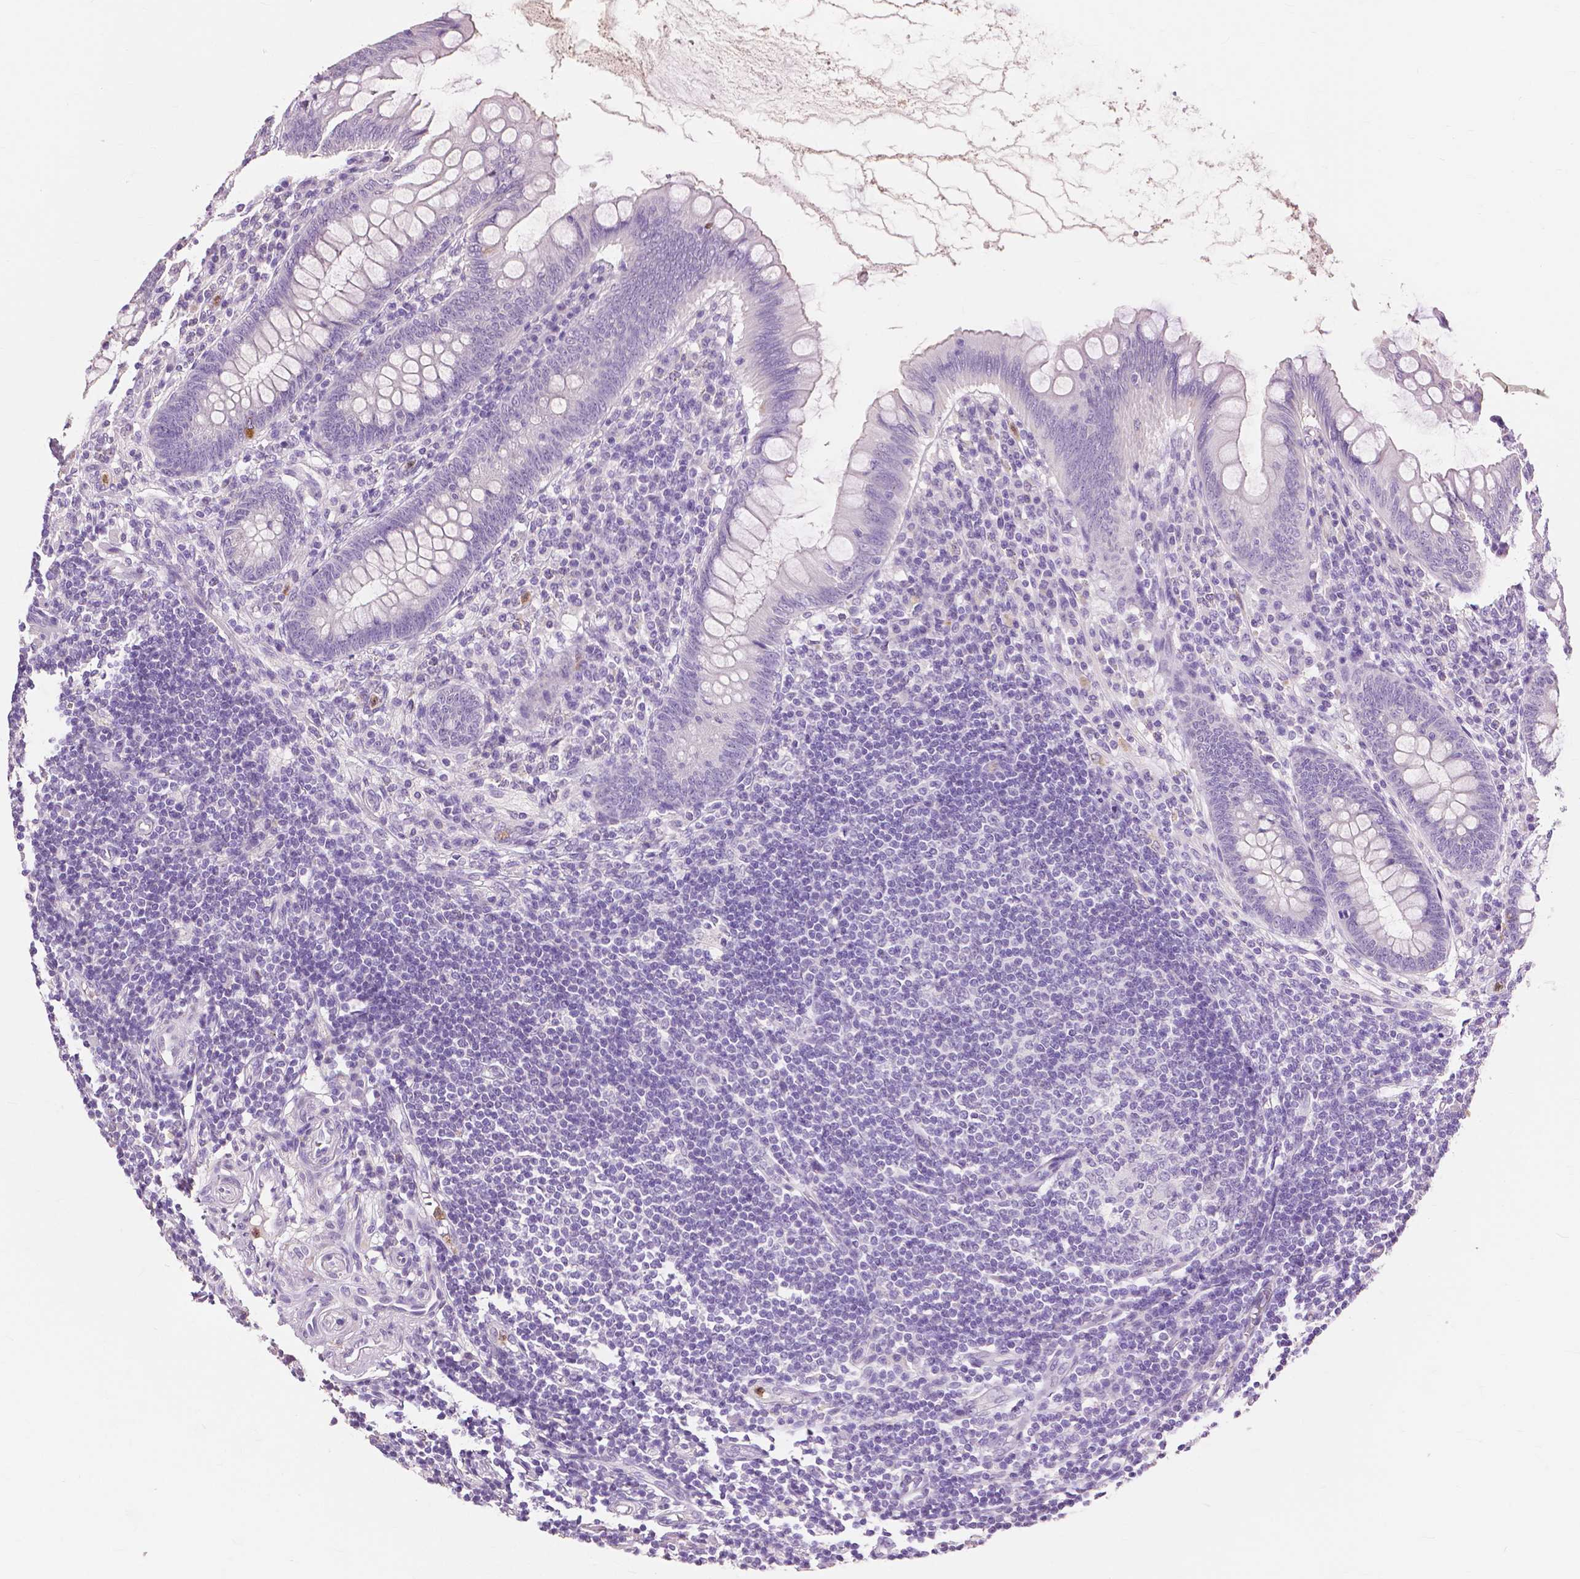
{"staining": {"intensity": "strong", "quantity": "<25%", "location": "cytoplasmic/membranous"}, "tissue": "appendix", "cell_type": "Glandular cells", "image_type": "normal", "snomed": [{"axis": "morphology", "description": "Normal tissue, NOS"}, {"axis": "topography", "description": "Appendix"}], "caption": "IHC micrograph of benign human appendix stained for a protein (brown), which reveals medium levels of strong cytoplasmic/membranous staining in about <25% of glandular cells.", "gene": "CXCR2", "patient": {"sex": "female", "age": 57}}